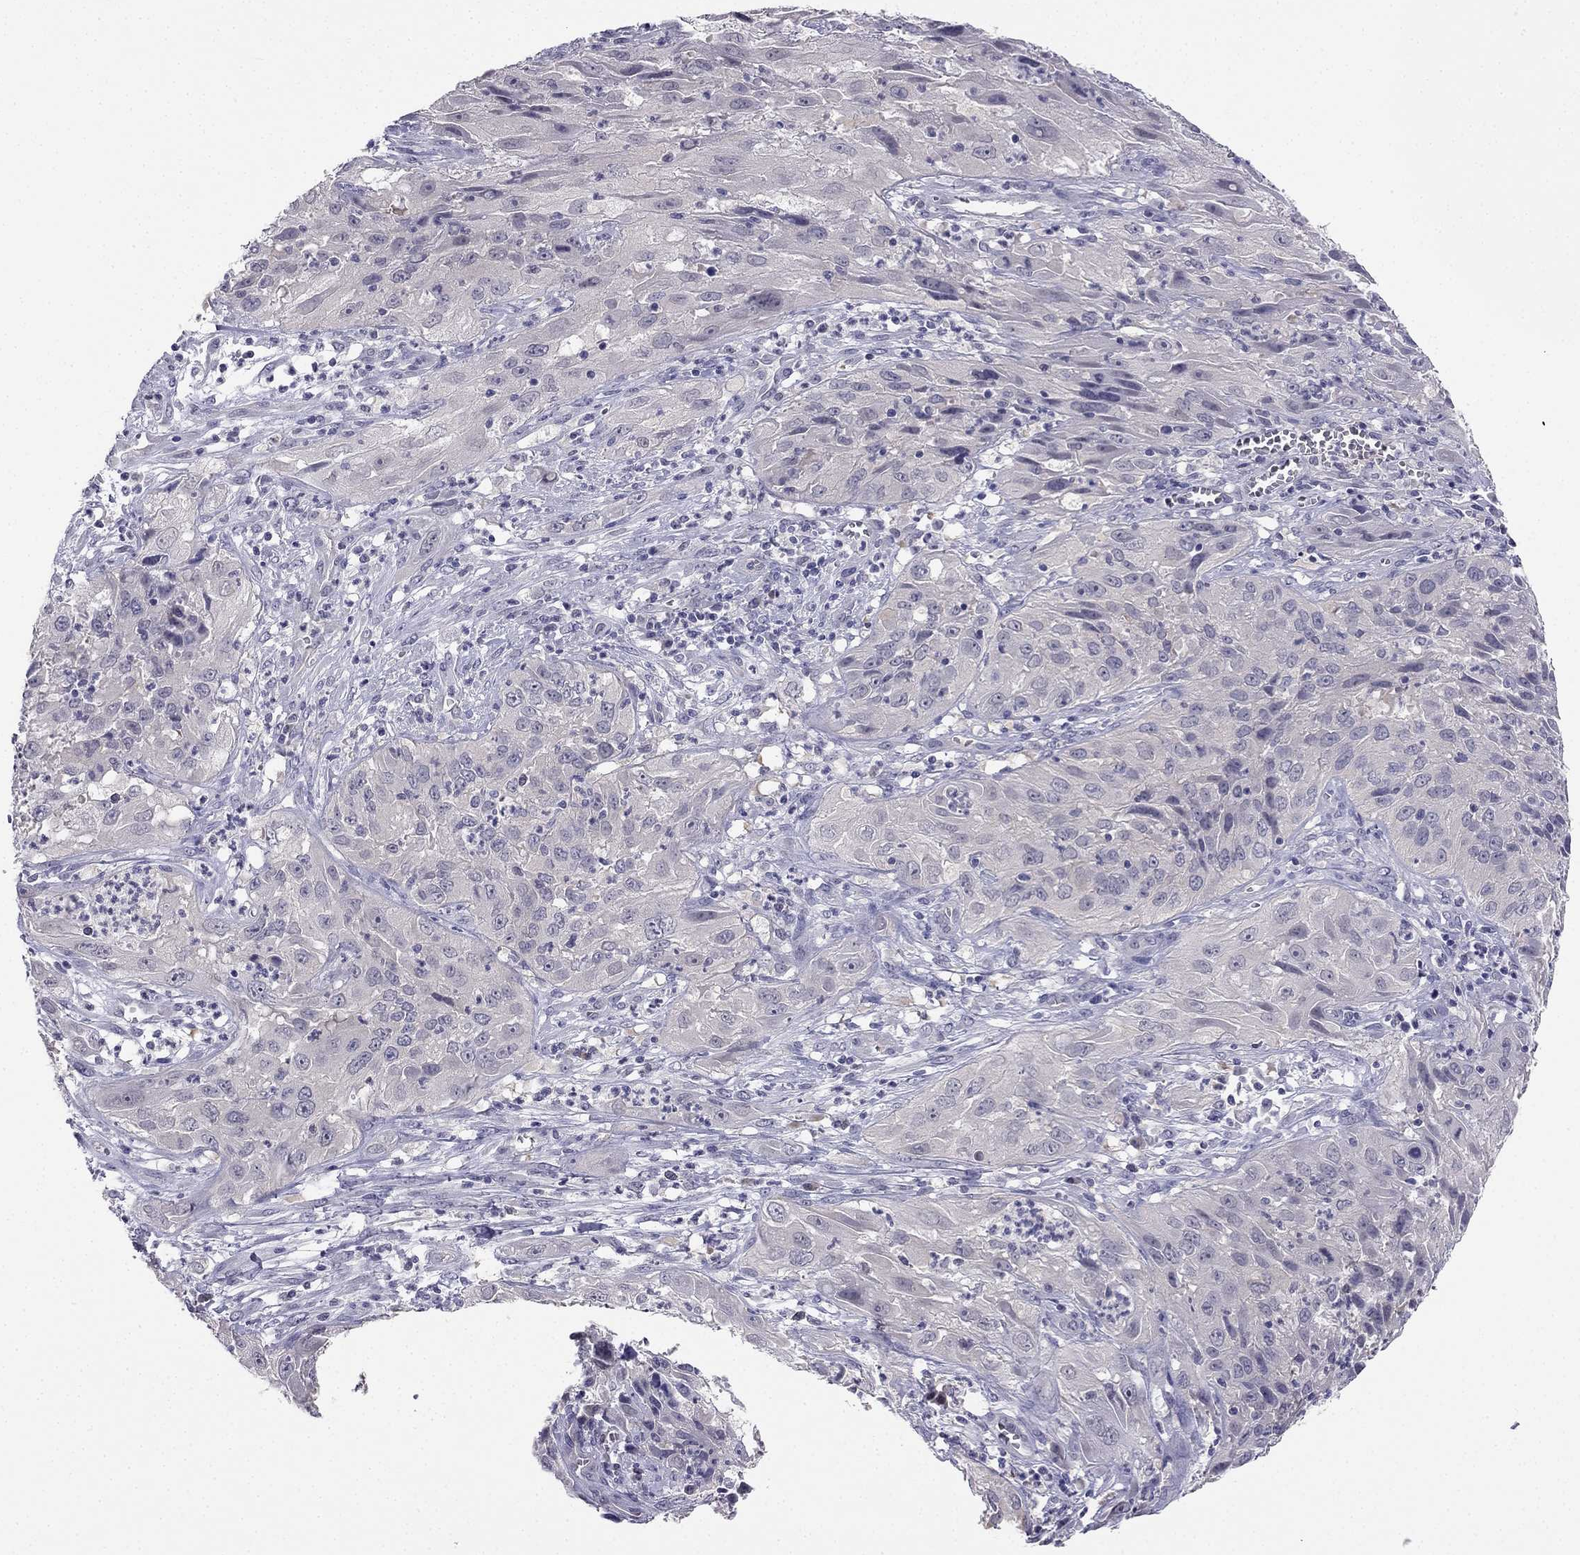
{"staining": {"intensity": "negative", "quantity": "none", "location": "none"}, "tissue": "cervical cancer", "cell_type": "Tumor cells", "image_type": "cancer", "snomed": [{"axis": "morphology", "description": "Squamous cell carcinoma, NOS"}, {"axis": "topography", "description": "Cervix"}], "caption": "DAB immunohistochemical staining of cervical cancer (squamous cell carcinoma) displays no significant positivity in tumor cells. (DAB (3,3'-diaminobenzidine) IHC, high magnification).", "gene": "C16orf89", "patient": {"sex": "female", "age": 32}}